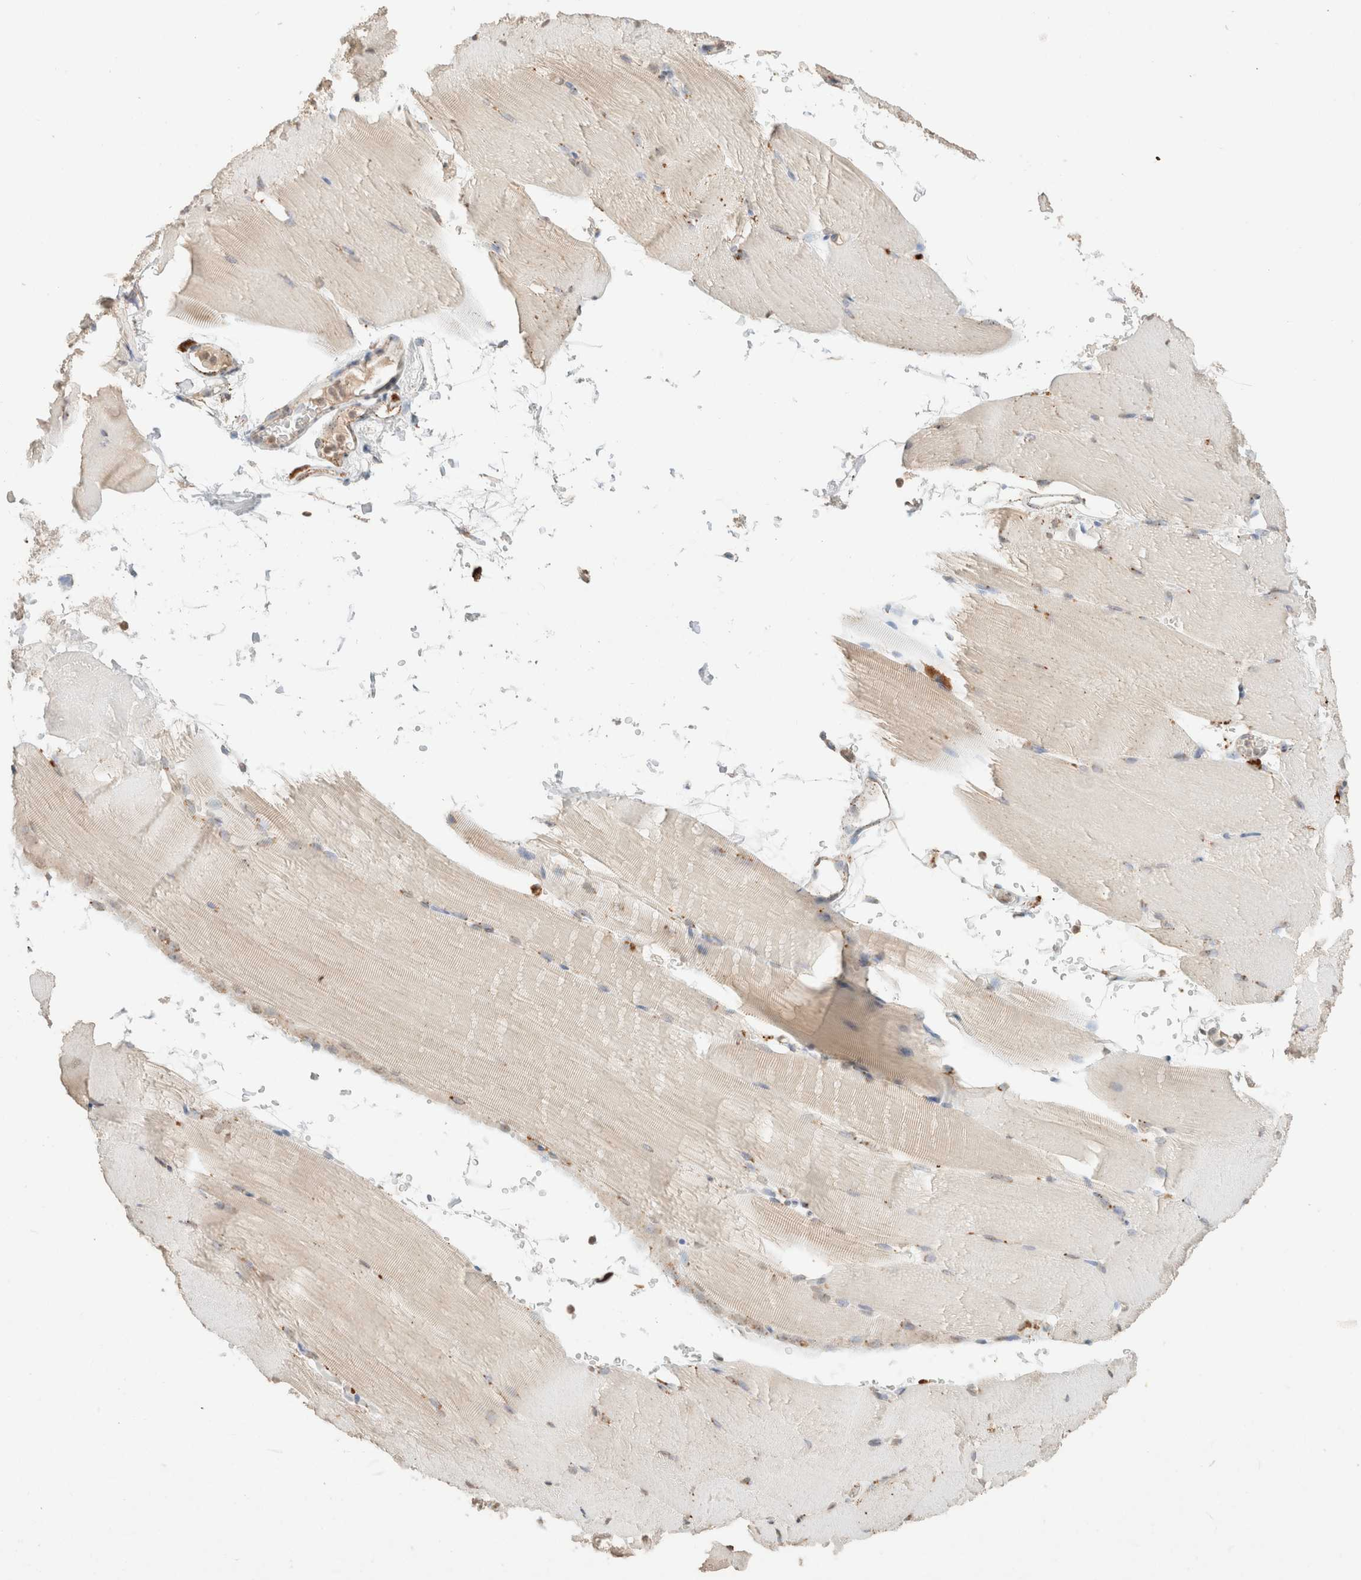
{"staining": {"intensity": "negative", "quantity": "none", "location": "none"}, "tissue": "skeletal muscle", "cell_type": "Myocytes", "image_type": "normal", "snomed": [{"axis": "morphology", "description": "Normal tissue, NOS"}, {"axis": "topography", "description": "Skeletal muscle"}, {"axis": "topography", "description": "Parathyroid gland"}], "caption": "Benign skeletal muscle was stained to show a protein in brown. There is no significant expression in myocytes. (DAB (3,3'-diaminobenzidine) immunohistochemistry (IHC), high magnification).", "gene": "CTSC", "patient": {"sex": "female", "age": 37}}